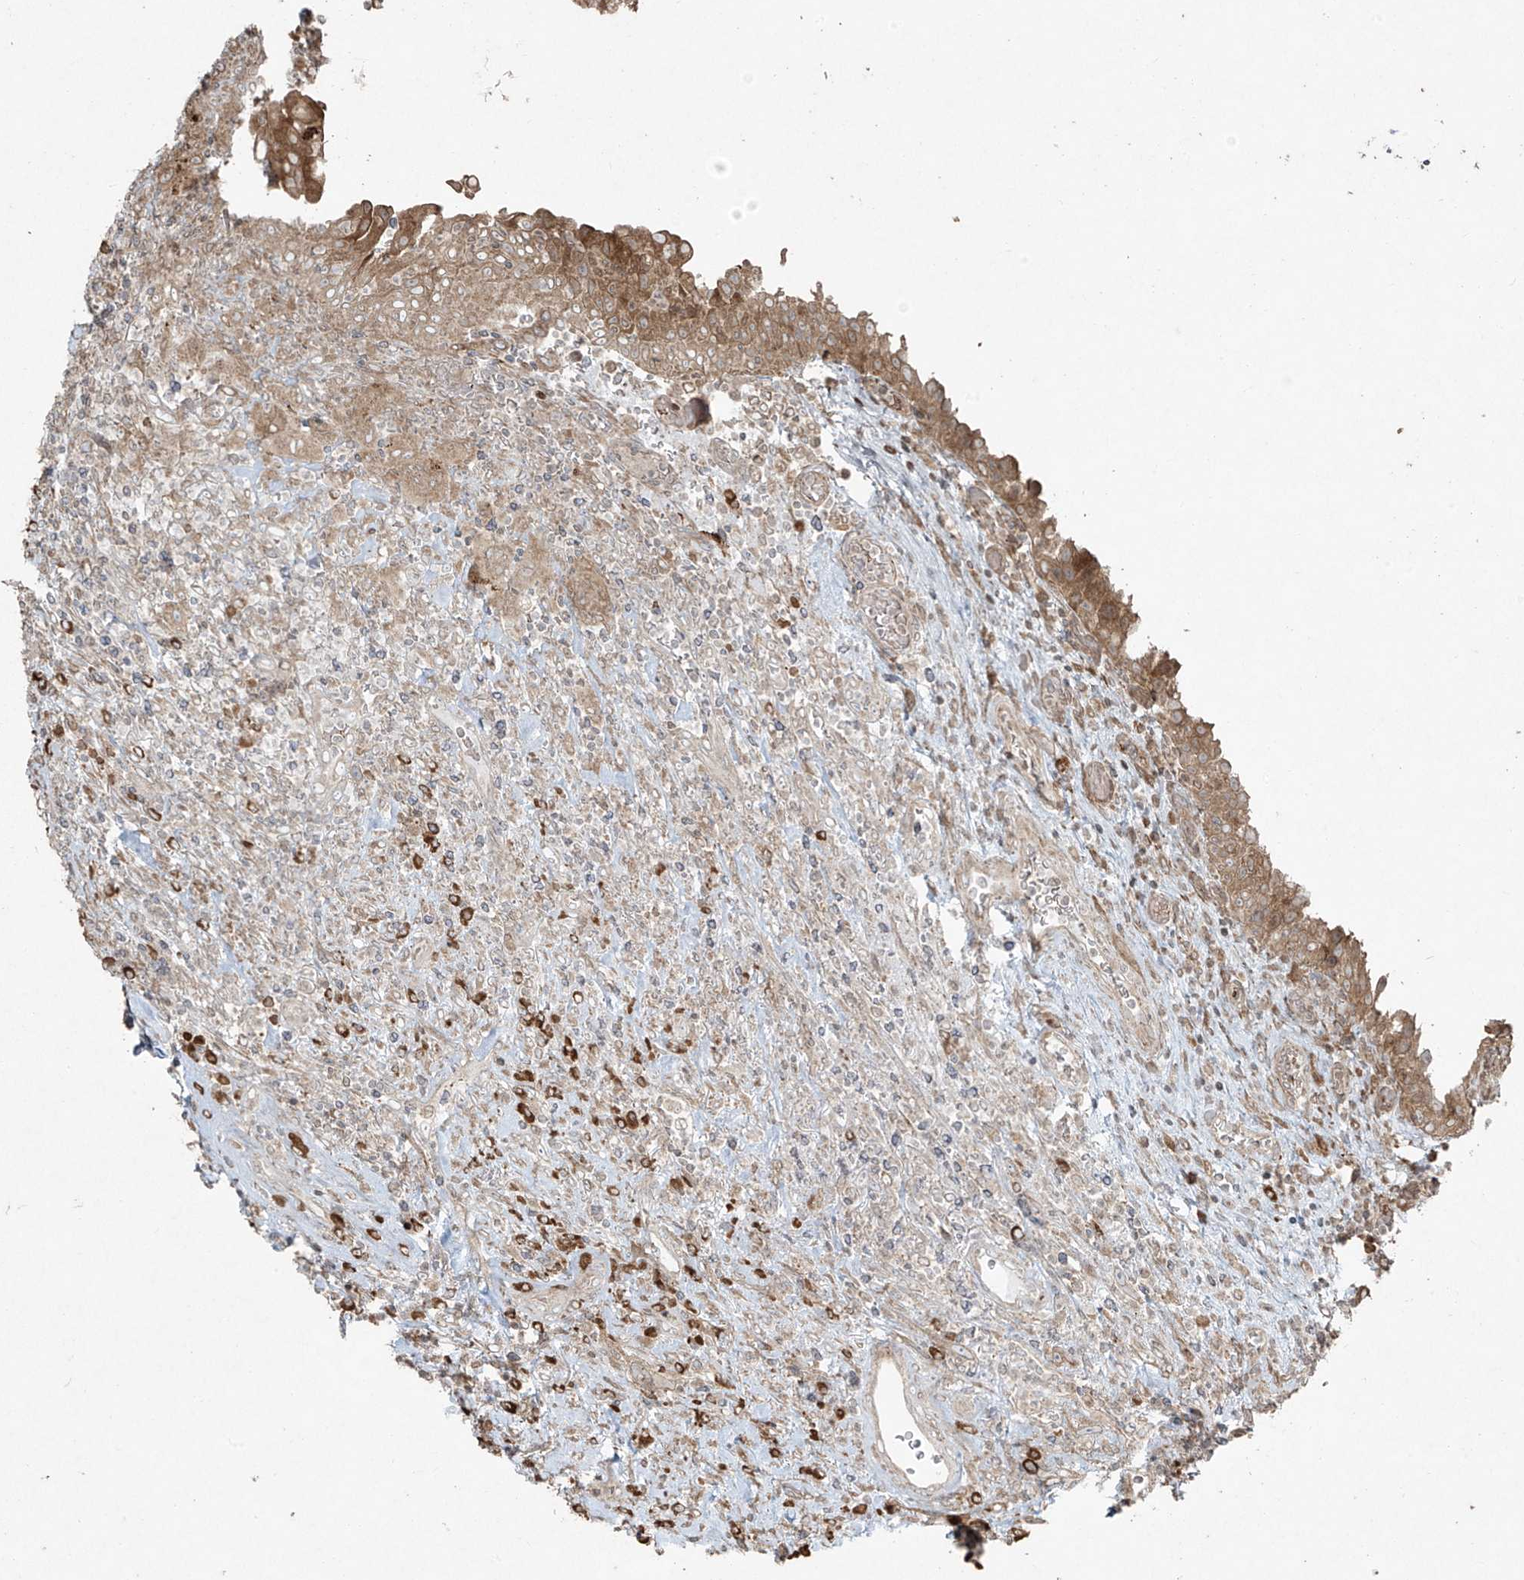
{"staining": {"intensity": "moderate", "quantity": ">75%", "location": "cytoplasmic/membranous,nuclear"}, "tissue": "urinary bladder", "cell_type": "Urothelial cells", "image_type": "normal", "snomed": [{"axis": "morphology", "description": "Normal tissue, NOS"}, {"axis": "morphology", "description": "Inflammation, NOS"}, {"axis": "topography", "description": "Urinary bladder"}], "caption": "Immunohistochemistry of benign human urinary bladder reveals medium levels of moderate cytoplasmic/membranous,nuclear positivity in about >75% of urothelial cells.", "gene": "TTC22", "patient": {"sex": "female", "age": 75}}